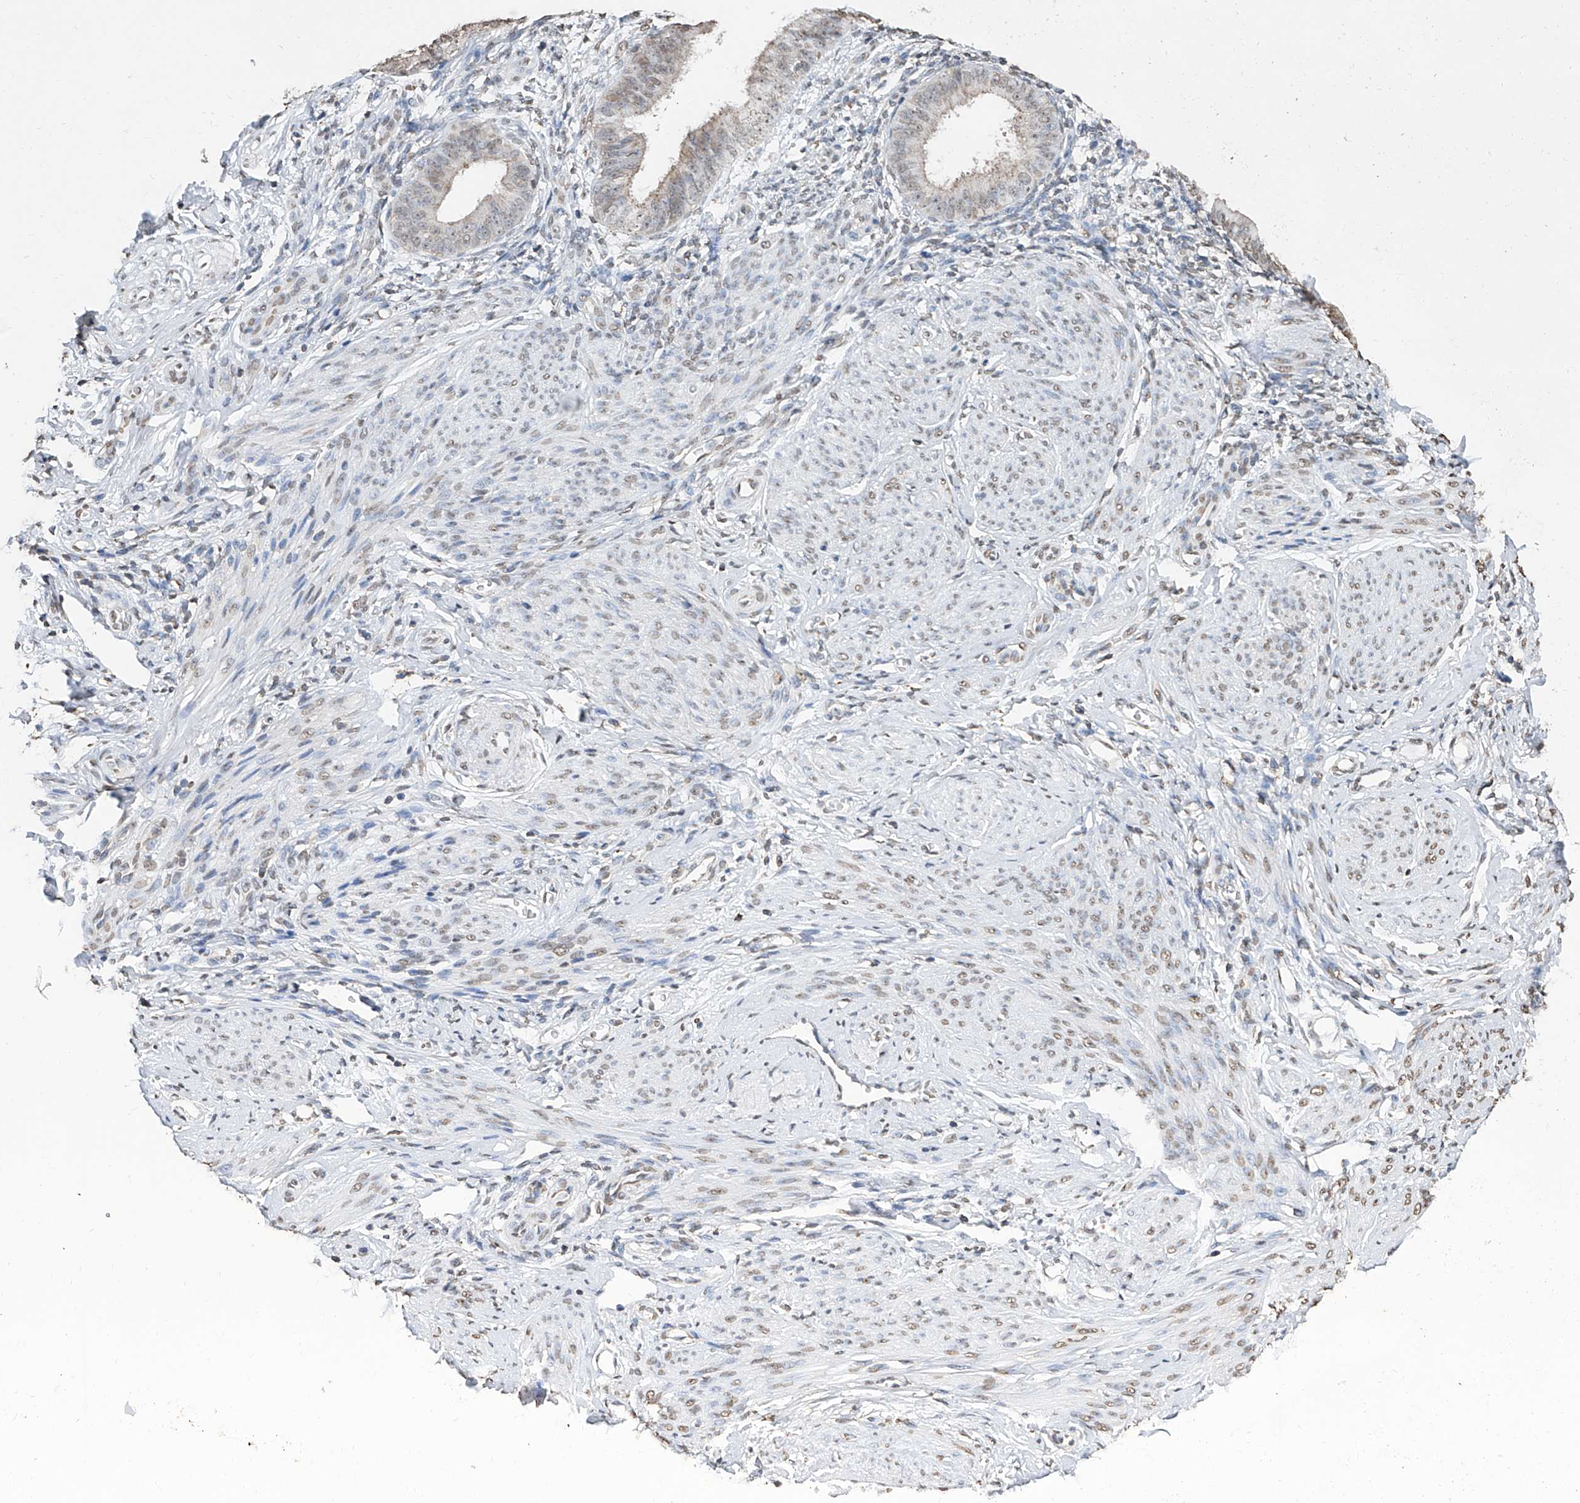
{"staining": {"intensity": "negative", "quantity": "none", "location": "none"}, "tissue": "endometrium", "cell_type": "Cells in endometrial stroma", "image_type": "normal", "snomed": [{"axis": "morphology", "description": "Normal tissue, NOS"}, {"axis": "topography", "description": "Uterus"}, {"axis": "topography", "description": "Endometrium"}], "caption": "Protein analysis of benign endometrium shows no significant expression in cells in endometrial stroma. Brightfield microscopy of immunohistochemistry stained with DAB (3,3'-diaminobenzidine) (brown) and hematoxylin (blue), captured at high magnification.", "gene": "RP9", "patient": {"sex": "female", "age": 48}}